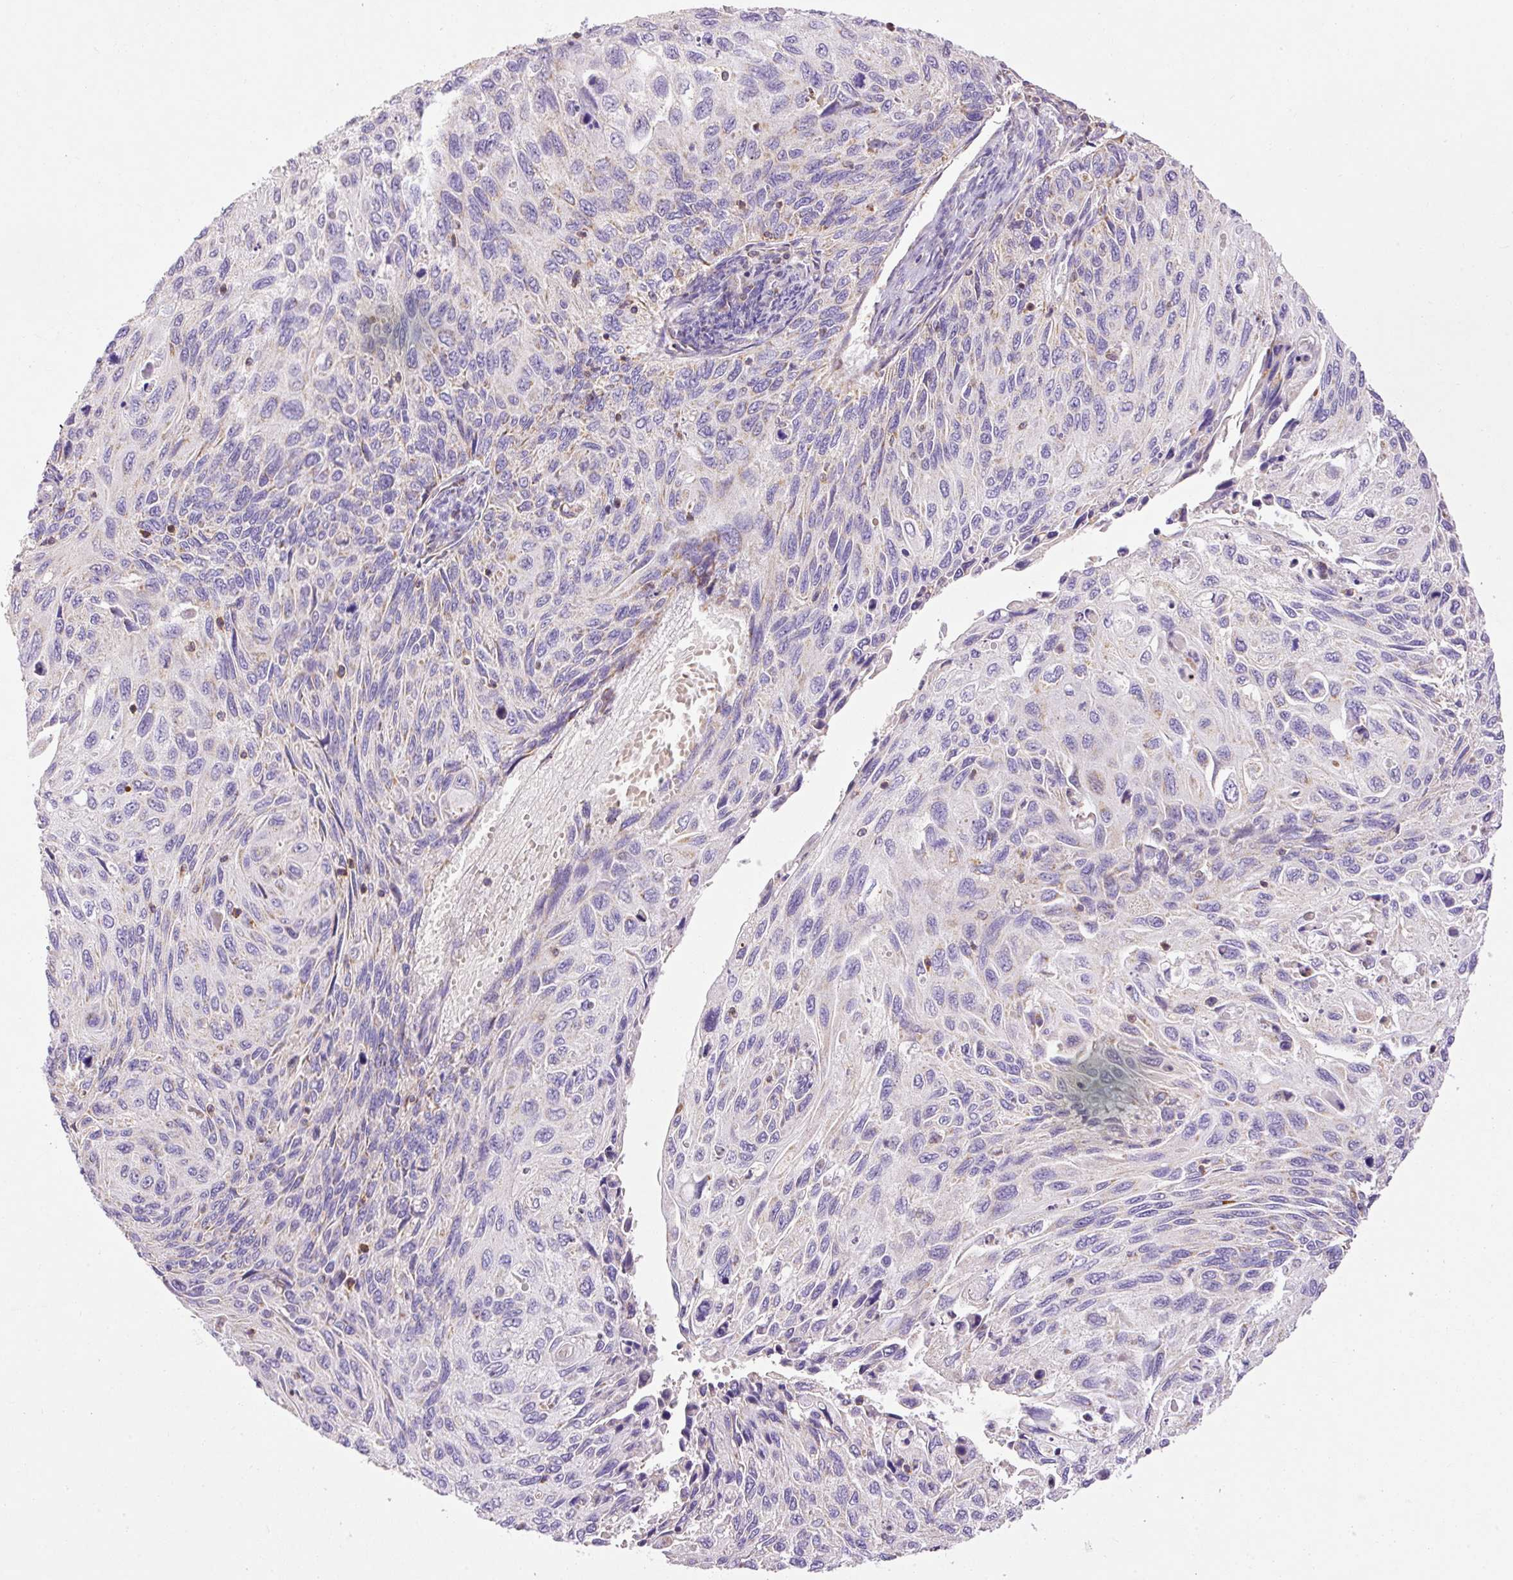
{"staining": {"intensity": "negative", "quantity": "none", "location": "none"}, "tissue": "cervical cancer", "cell_type": "Tumor cells", "image_type": "cancer", "snomed": [{"axis": "morphology", "description": "Squamous cell carcinoma, NOS"}, {"axis": "topography", "description": "Cervix"}], "caption": "An immunohistochemistry (IHC) histopathology image of cervical squamous cell carcinoma is shown. There is no staining in tumor cells of cervical squamous cell carcinoma.", "gene": "IMMT", "patient": {"sex": "female", "age": 70}}